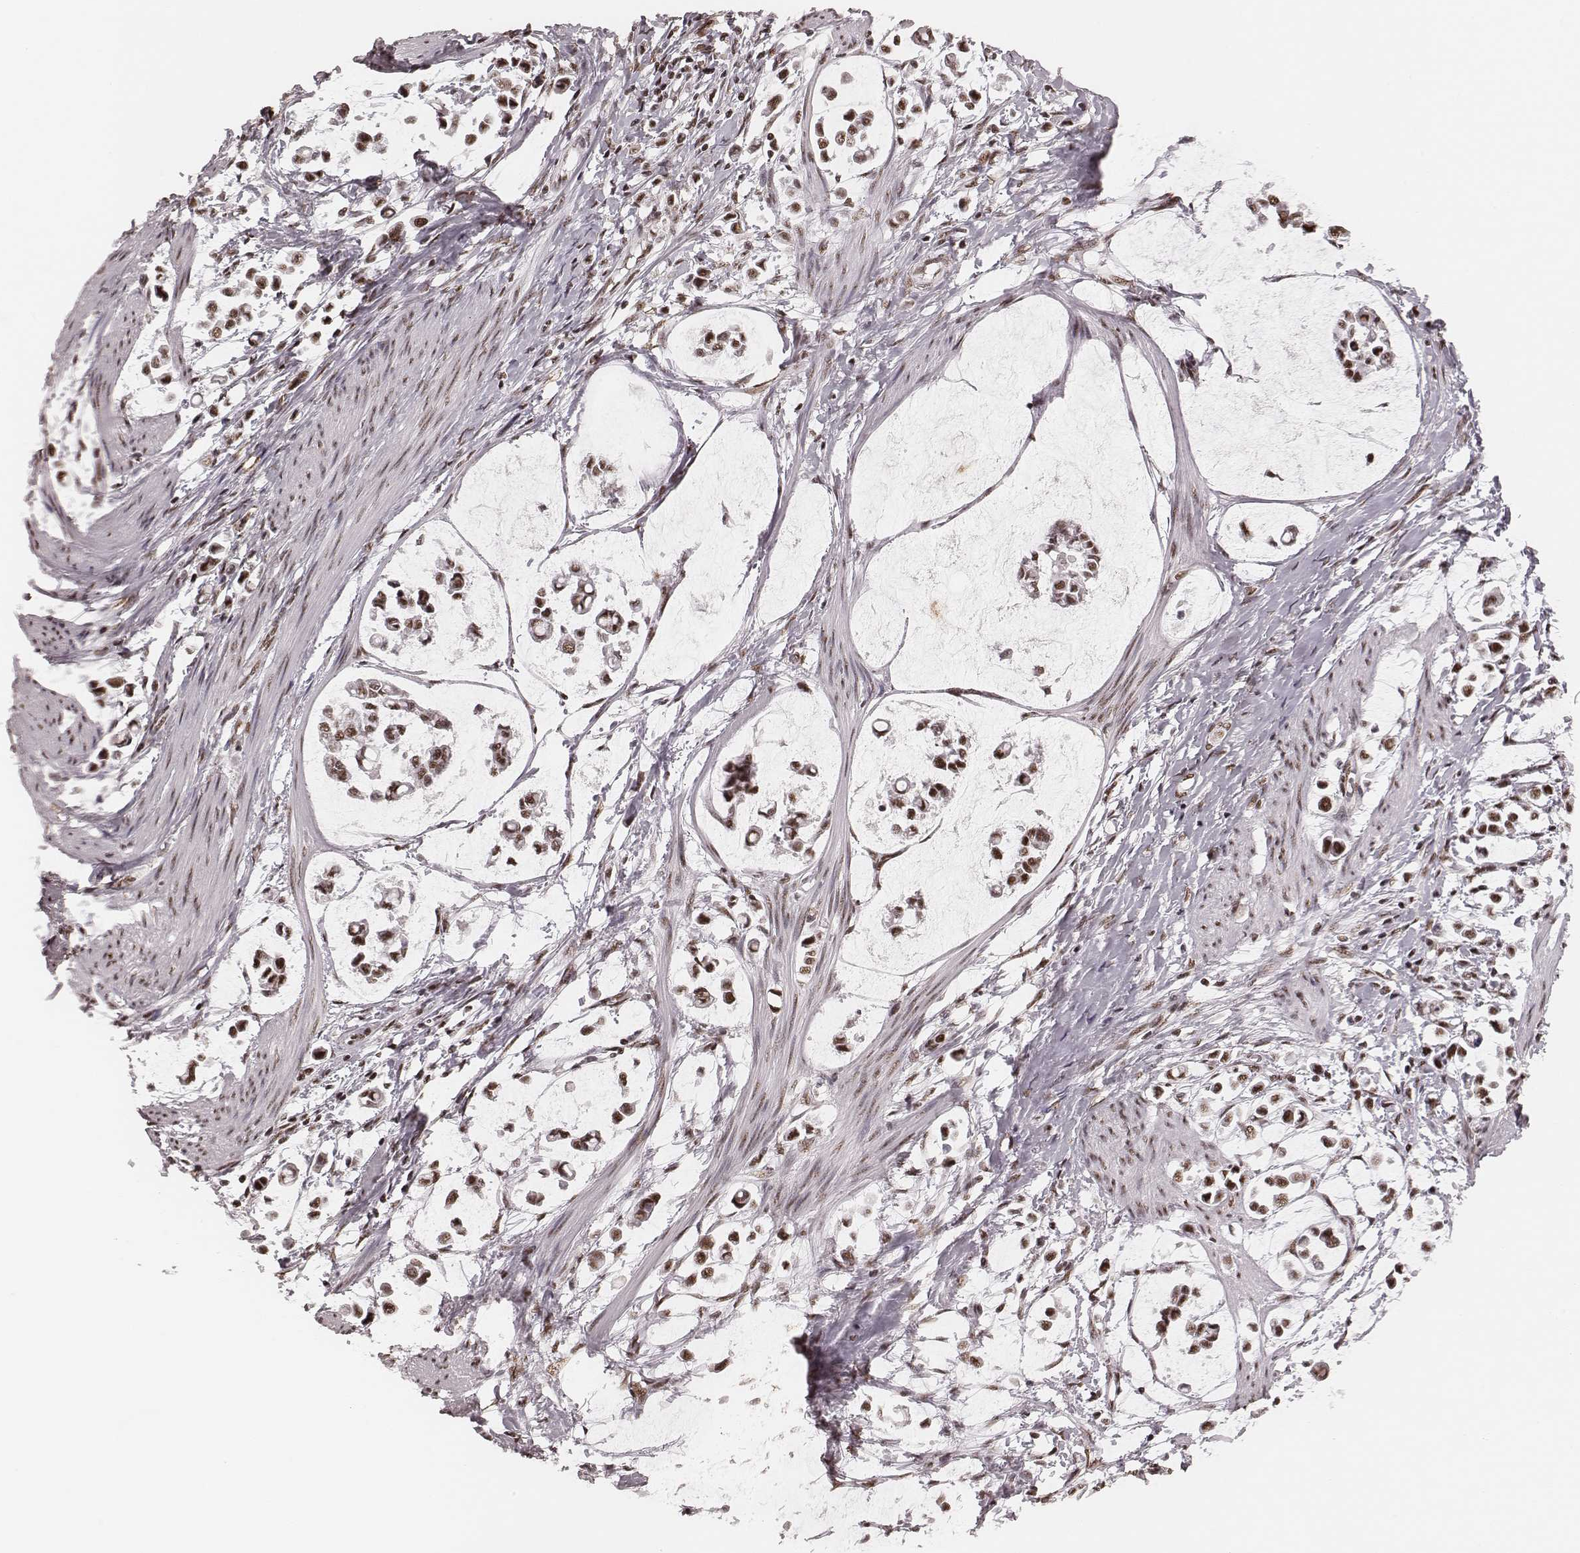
{"staining": {"intensity": "strong", "quantity": ">75%", "location": "nuclear"}, "tissue": "stomach cancer", "cell_type": "Tumor cells", "image_type": "cancer", "snomed": [{"axis": "morphology", "description": "Adenocarcinoma, NOS"}, {"axis": "topography", "description": "Stomach"}], "caption": "Strong nuclear protein positivity is identified in about >75% of tumor cells in stomach adenocarcinoma.", "gene": "LUC7L", "patient": {"sex": "male", "age": 82}}